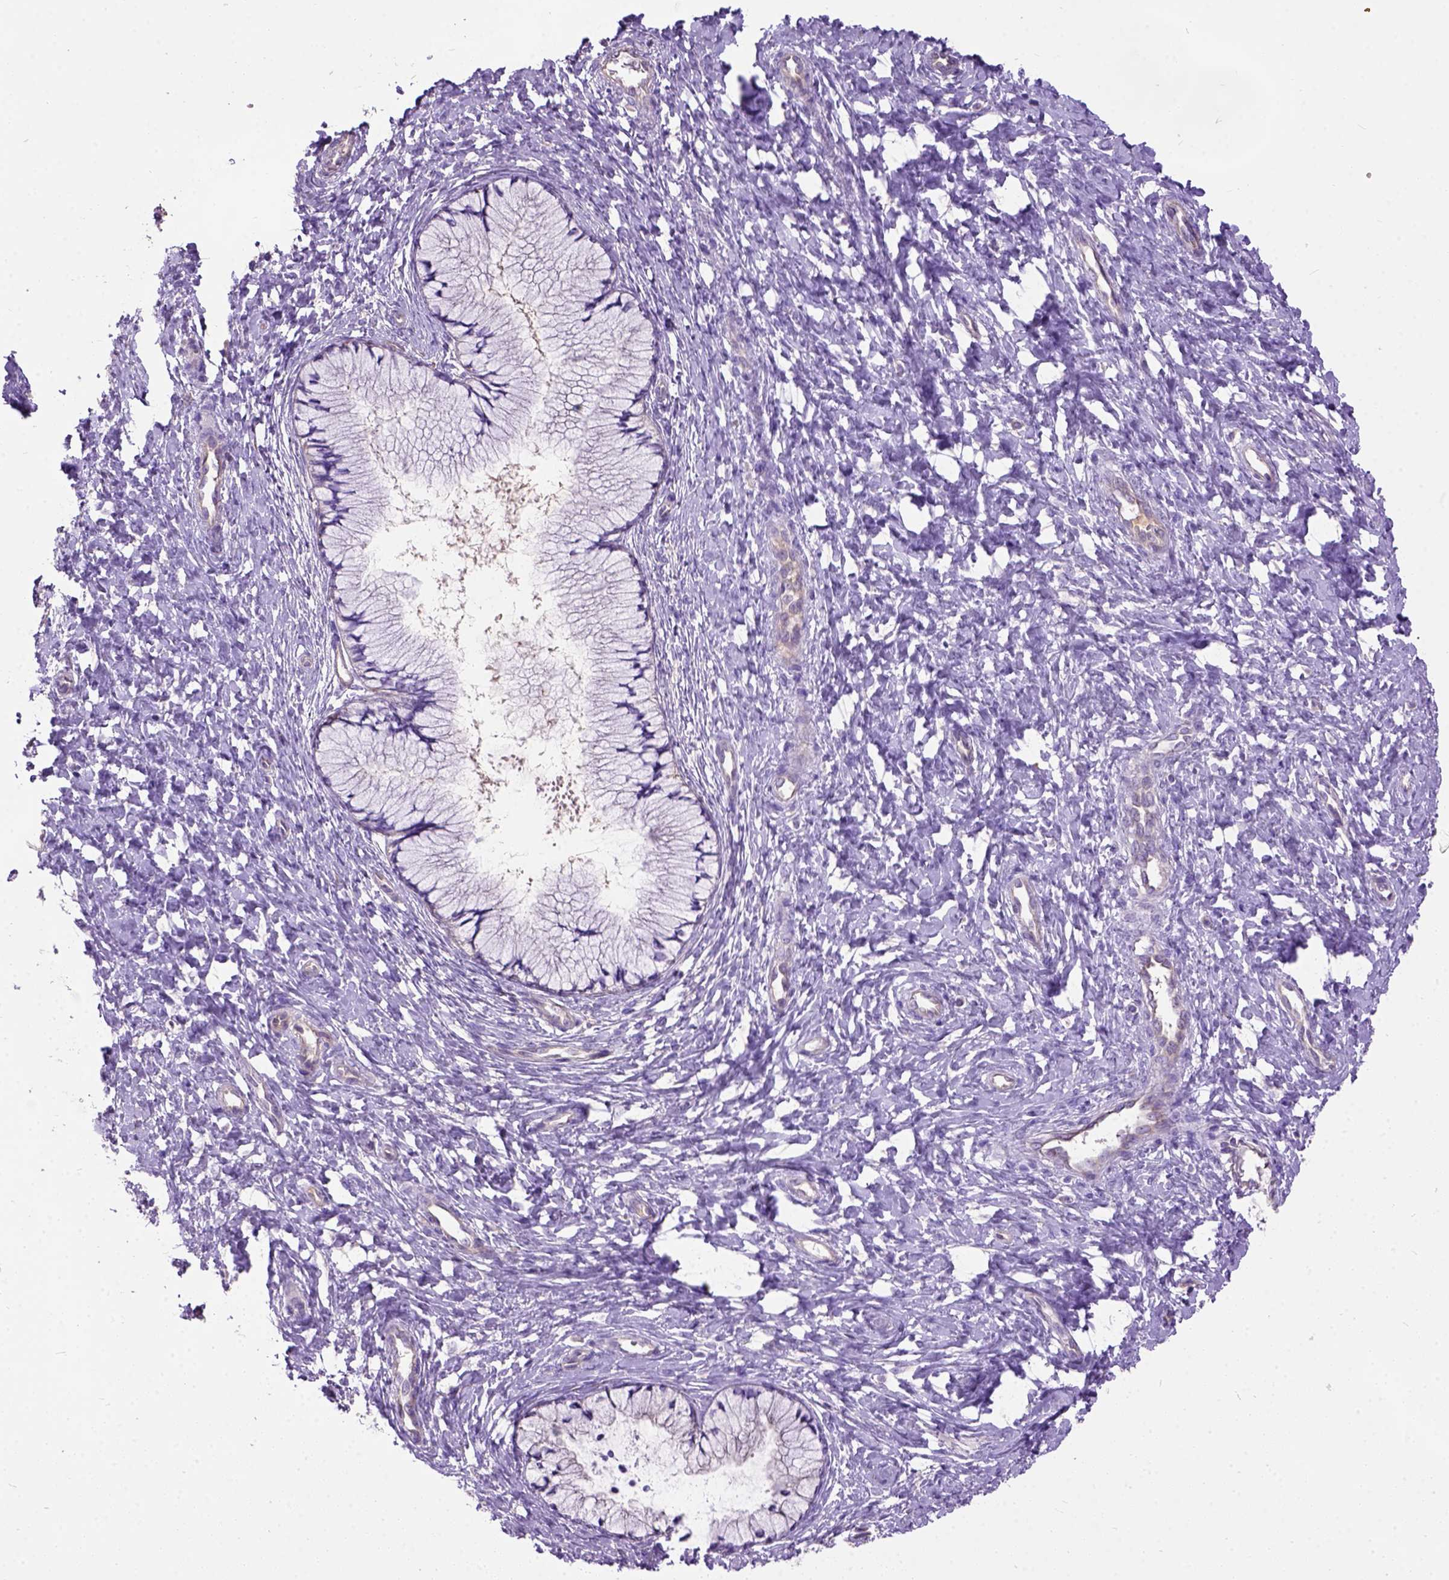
{"staining": {"intensity": "negative", "quantity": "none", "location": "none"}, "tissue": "cervix", "cell_type": "Glandular cells", "image_type": "normal", "snomed": [{"axis": "morphology", "description": "Normal tissue, NOS"}, {"axis": "topography", "description": "Cervix"}], "caption": "The photomicrograph demonstrates no staining of glandular cells in benign cervix.", "gene": "SEMA4F", "patient": {"sex": "female", "age": 37}}